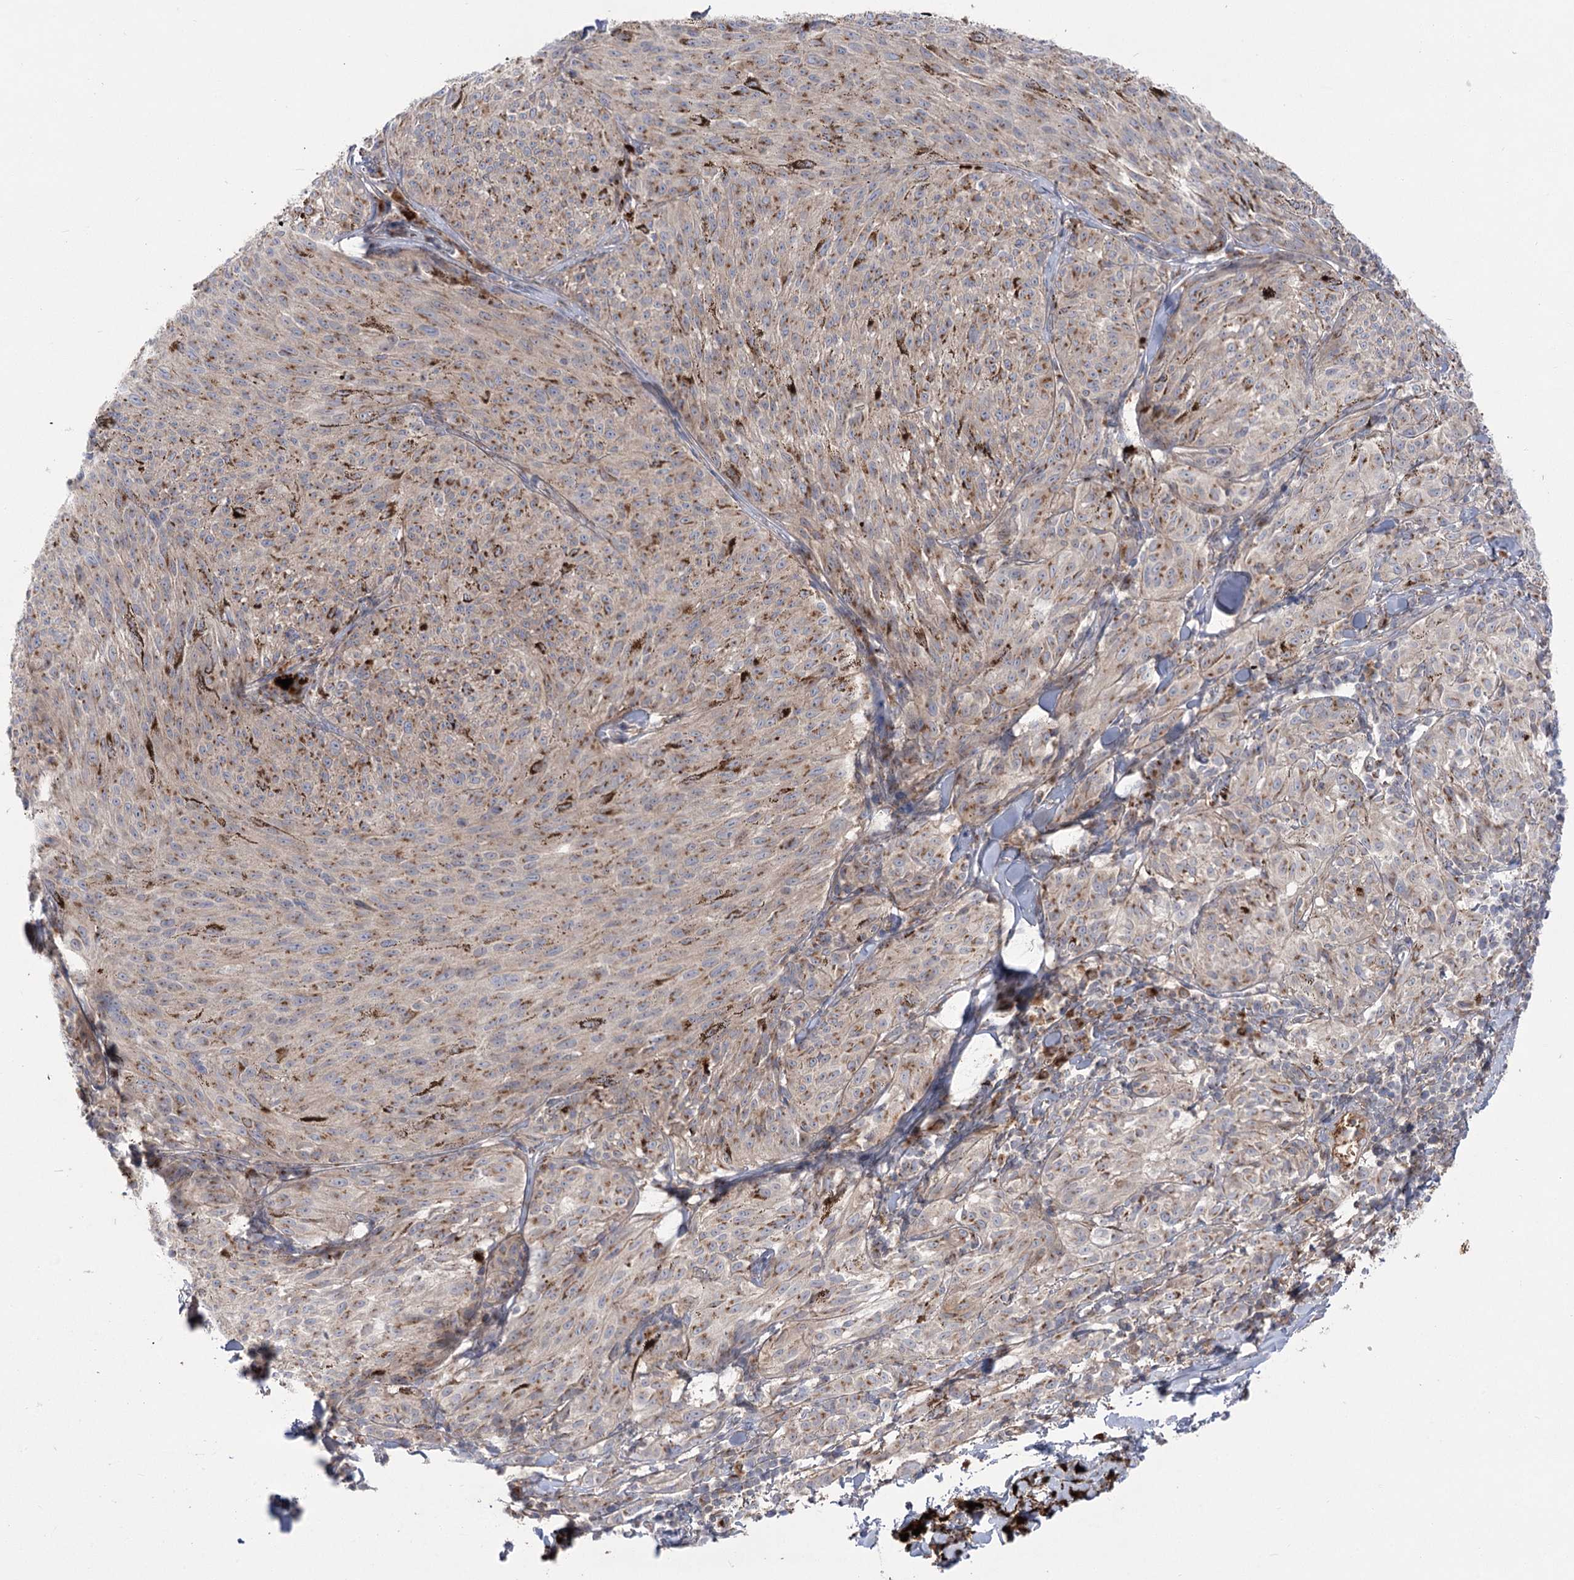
{"staining": {"intensity": "weak", "quantity": ">75%", "location": "cytoplasmic/membranous"}, "tissue": "melanoma", "cell_type": "Tumor cells", "image_type": "cancer", "snomed": [{"axis": "morphology", "description": "Malignant melanoma, NOS"}, {"axis": "topography", "description": "Skin"}], "caption": "Weak cytoplasmic/membranous protein expression is appreciated in approximately >75% of tumor cells in malignant melanoma. (Brightfield microscopy of DAB IHC at high magnification).", "gene": "GBF1", "patient": {"sex": "female", "age": 72}}